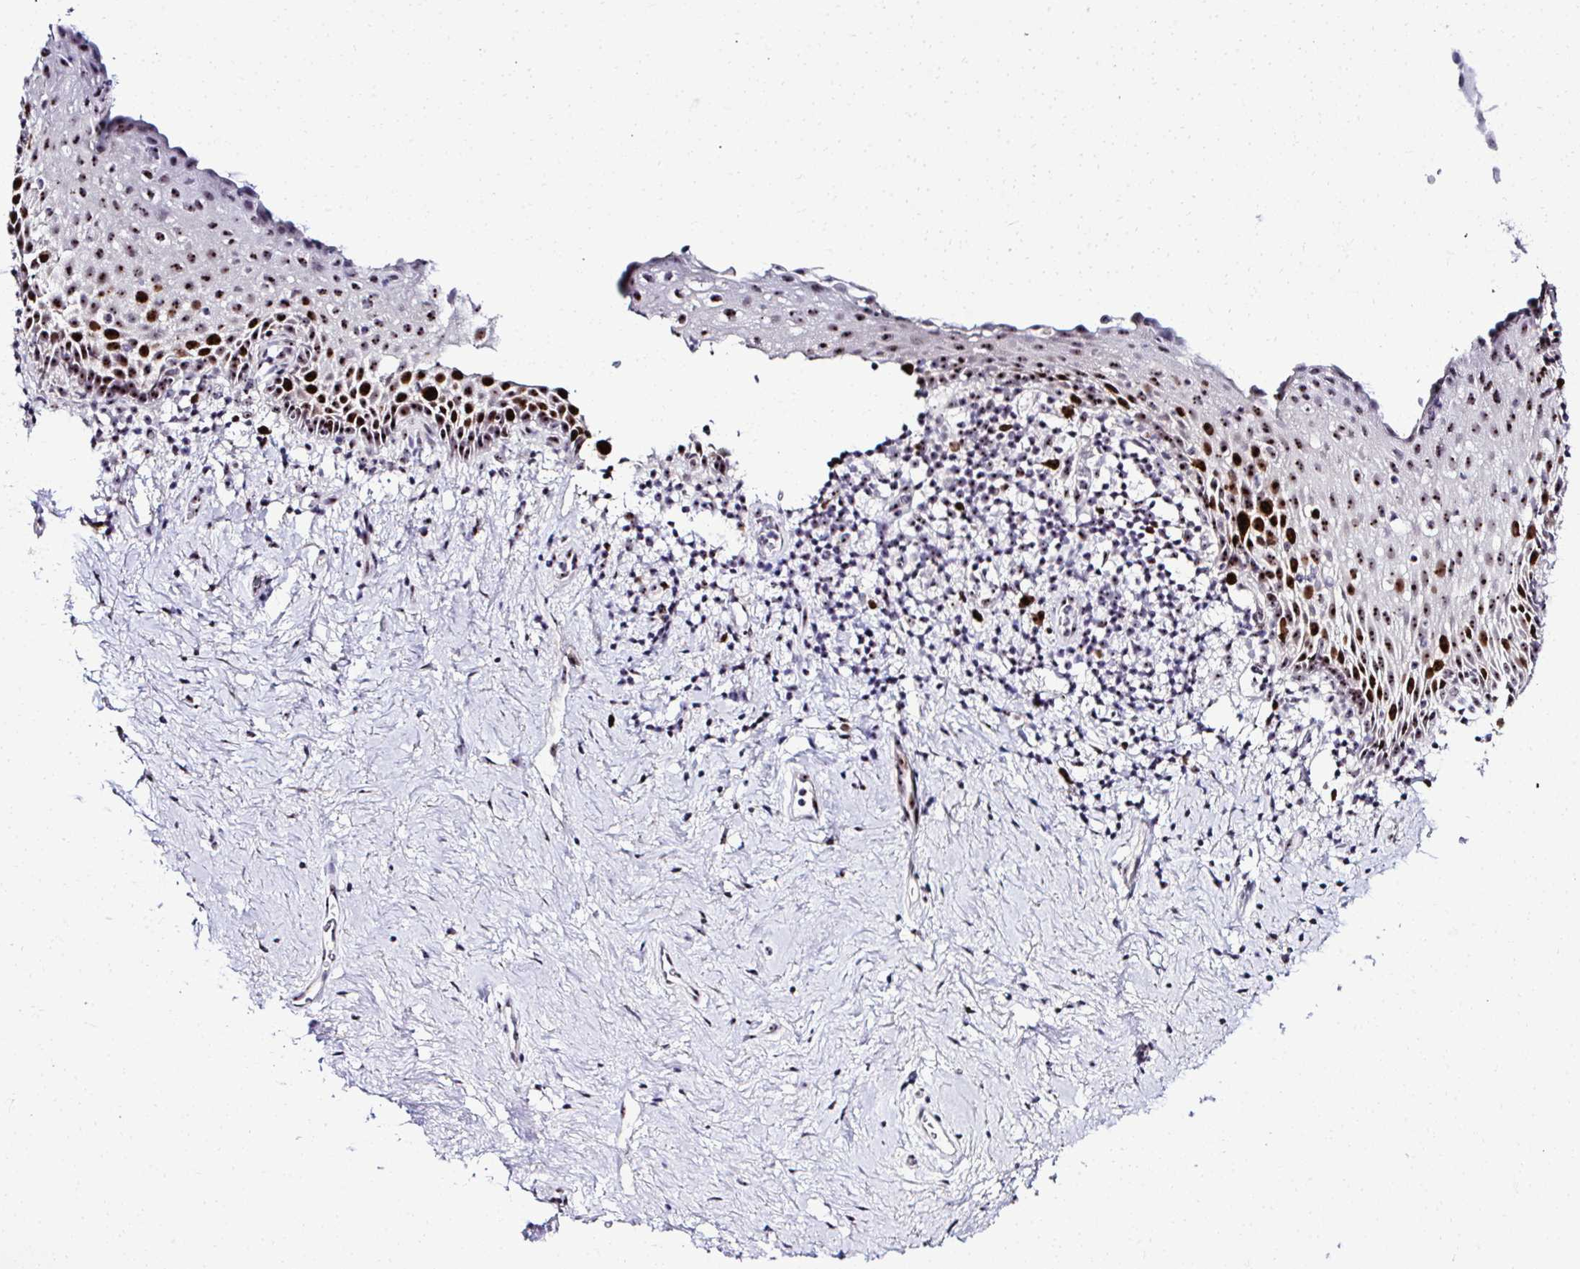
{"staining": {"intensity": "strong", "quantity": "25%-75%", "location": "nuclear"}, "tissue": "vagina", "cell_type": "Squamous epithelial cells", "image_type": "normal", "snomed": [{"axis": "morphology", "description": "Normal tissue, NOS"}, {"axis": "topography", "description": "Vagina"}], "caption": "Immunohistochemical staining of unremarkable human vagina shows 25%-75% levels of strong nuclear protein expression in about 25%-75% of squamous epithelial cells. (DAB (3,3'-diaminobenzidine) IHC, brown staining for protein, blue staining for nuclei).", "gene": "CEP72", "patient": {"sex": "female", "age": 61}}